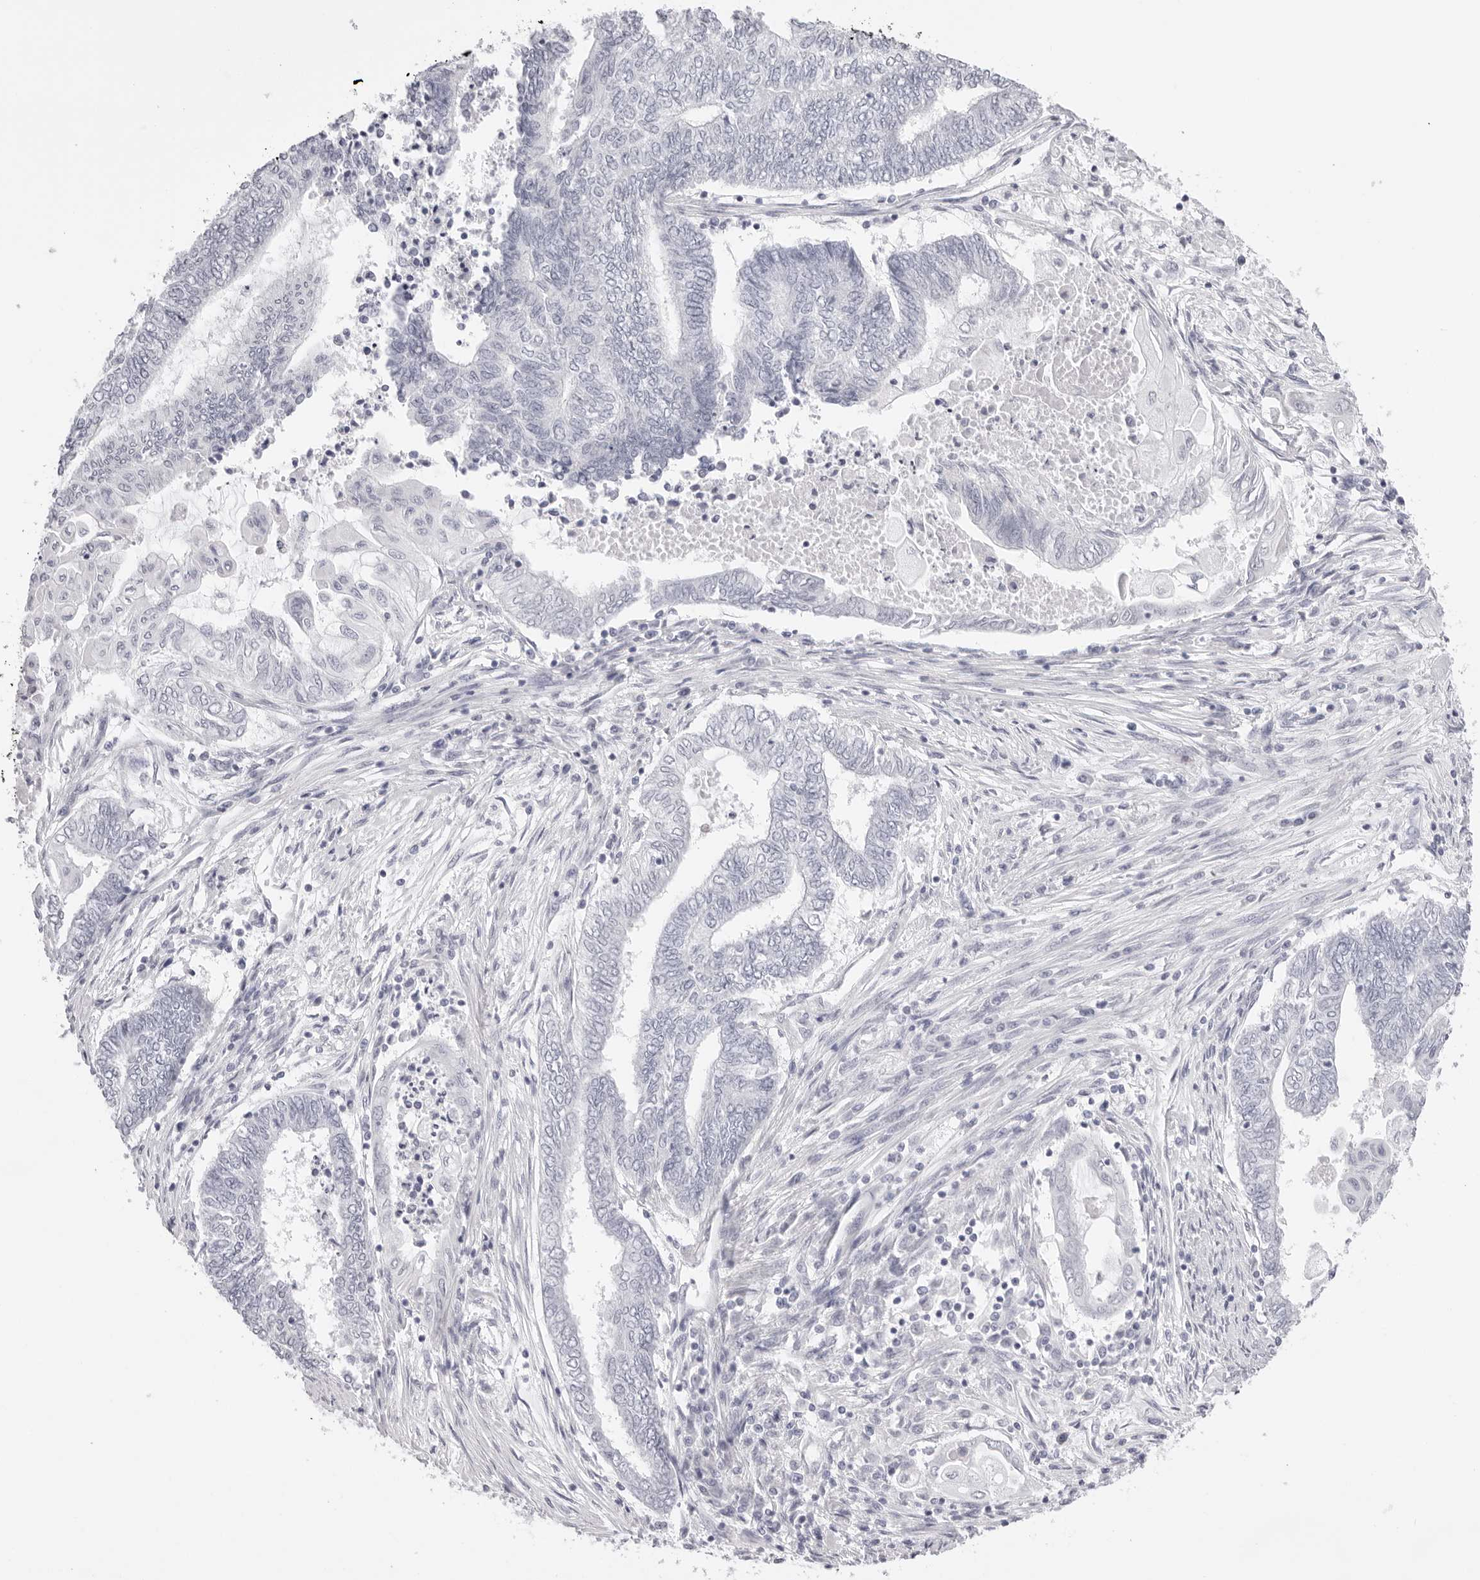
{"staining": {"intensity": "negative", "quantity": "none", "location": "none"}, "tissue": "endometrial cancer", "cell_type": "Tumor cells", "image_type": "cancer", "snomed": [{"axis": "morphology", "description": "Adenocarcinoma, NOS"}, {"axis": "topography", "description": "Uterus"}, {"axis": "topography", "description": "Endometrium"}], "caption": "Immunohistochemical staining of endometrial cancer (adenocarcinoma) exhibits no significant positivity in tumor cells.", "gene": "CST5", "patient": {"sex": "female", "age": 70}}